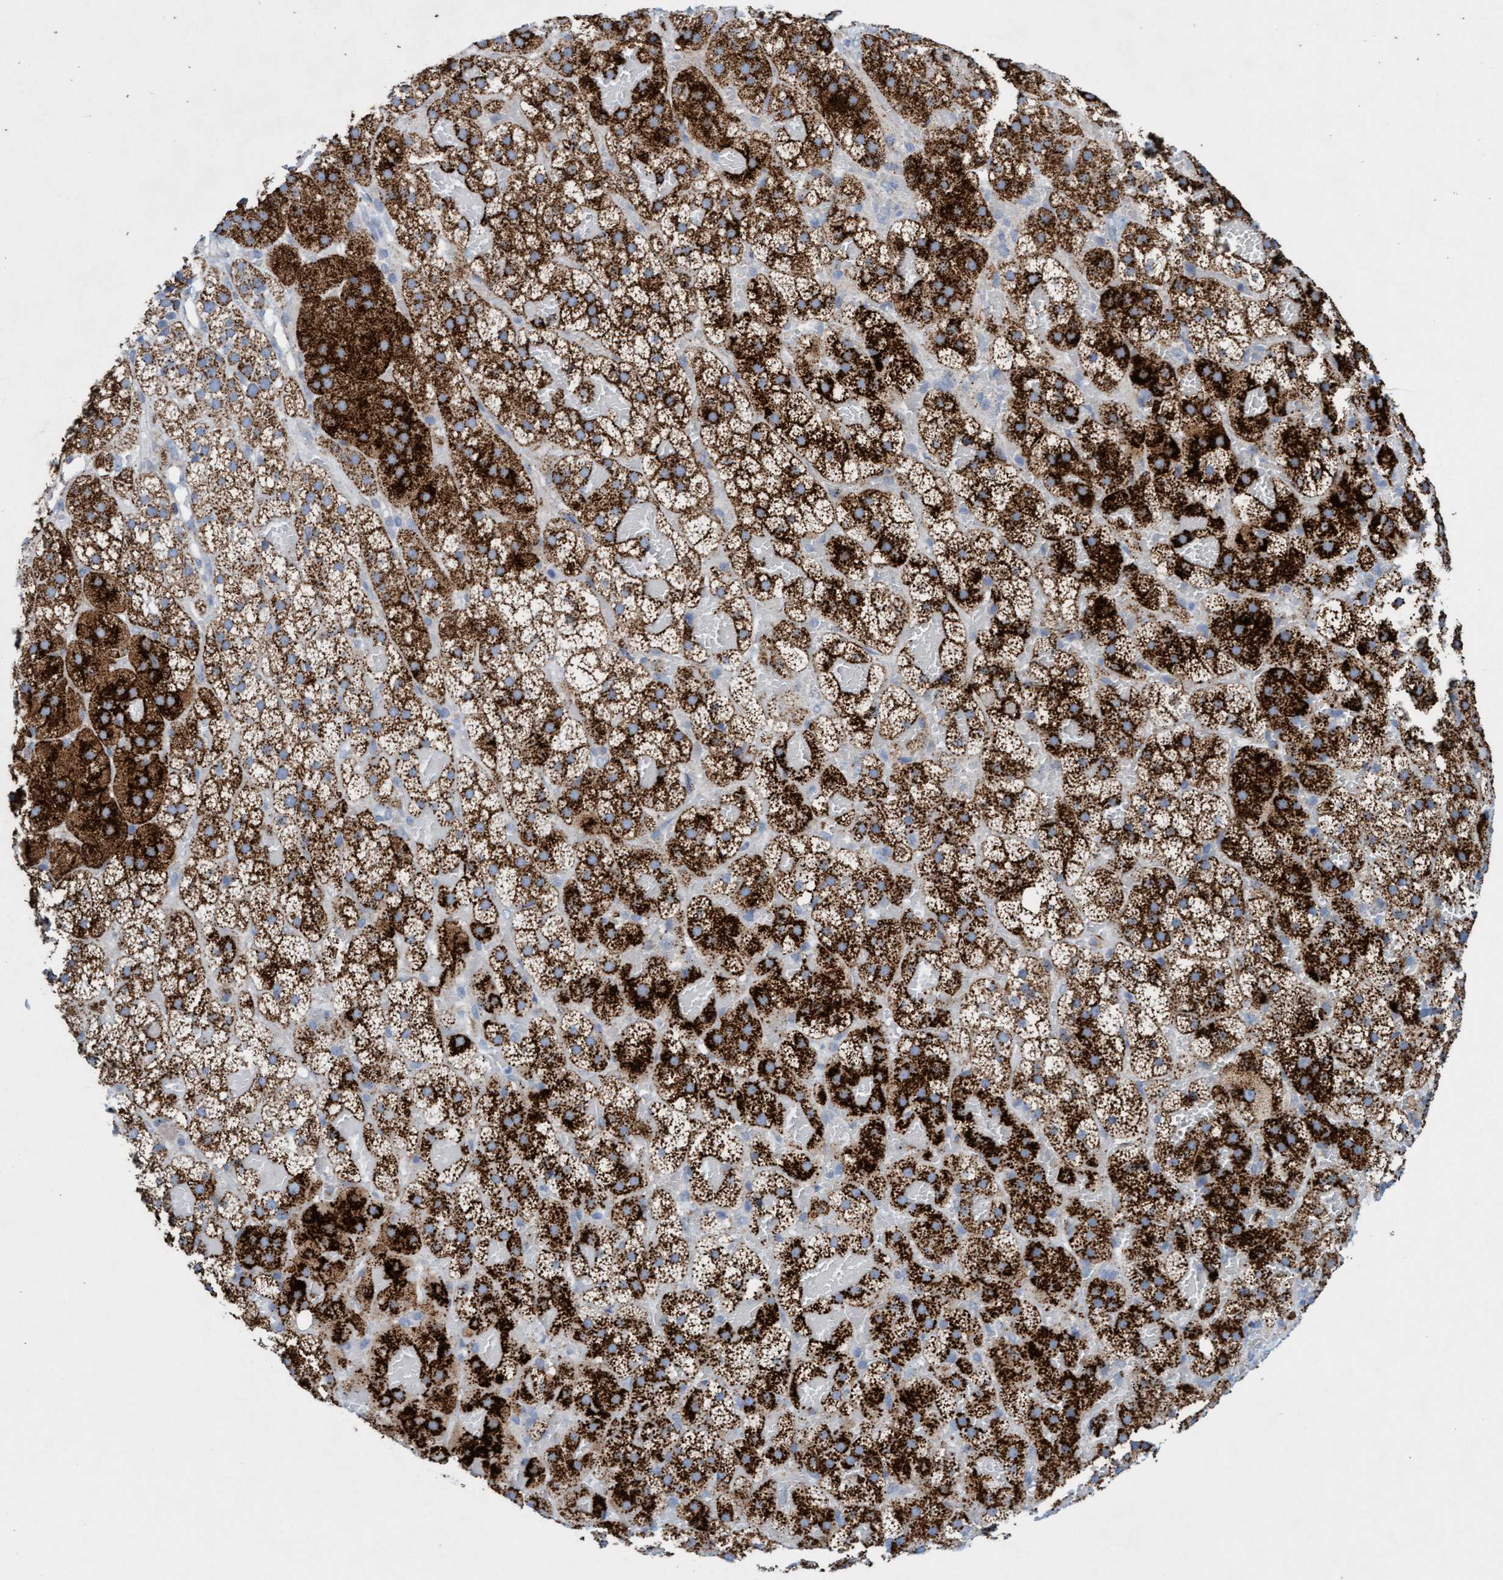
{"staining": {"intensity": "strong", "quantity": ">75%", "location": "cytoplasmic/membranous"}, "tissue": "adrenal gland", "cell_type": "Glandular cells", "image_type": "normal", "snomed": [{"axis": "morphology", "description": "Normal tissue, NOS"}, {"axis": "topography", "description": "Adrenal gland"}], "caption": "The histopathology image reveals immunohistochemical staining of normal adrenal gland. There is strong cytoplasmic/membranous expression is appreciated in about >75% of glandular cells.", "gene": "SGSH", "patient": {"sex": "female", "age": 59}}